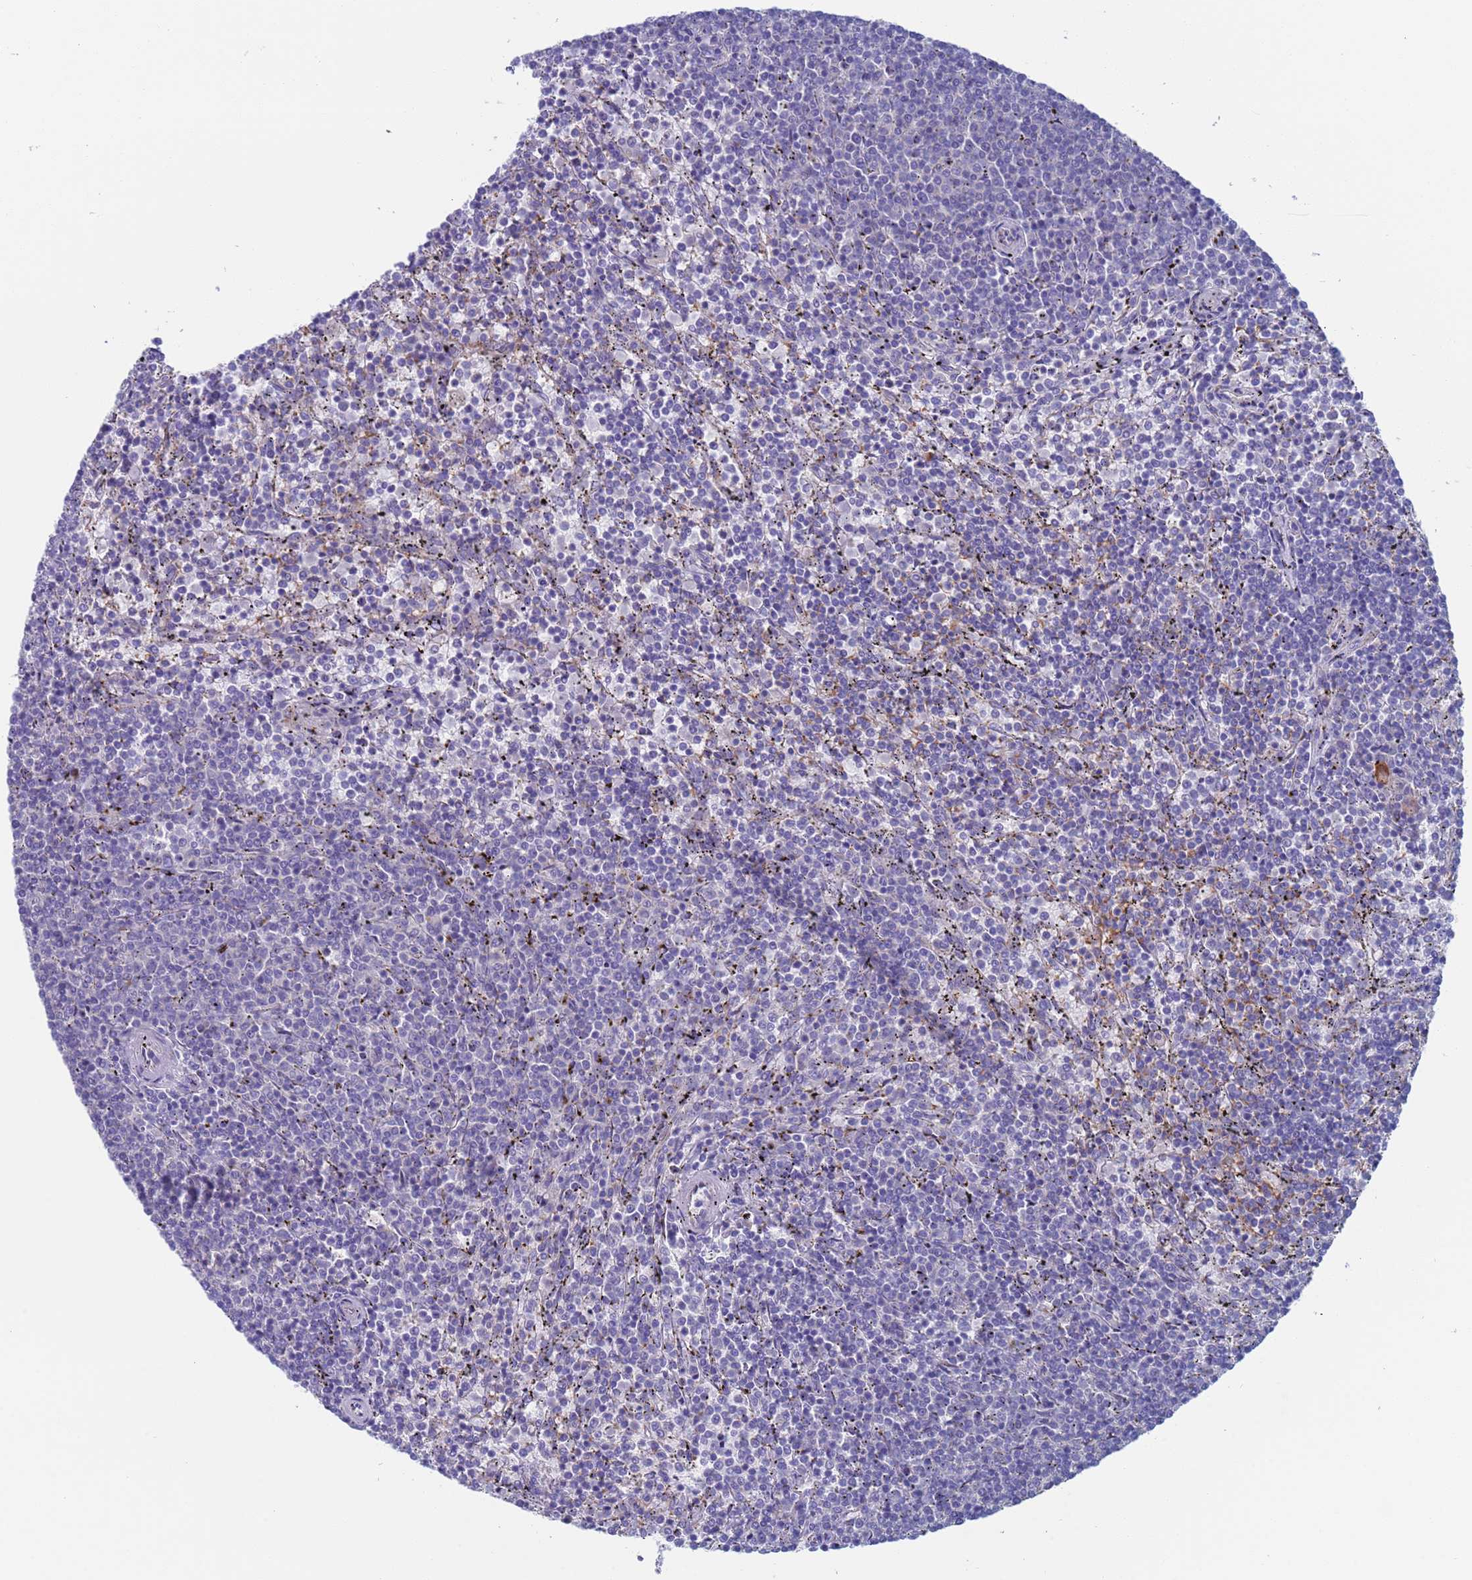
{"staining": {"intensity": "negative", "quantity": "none", "location": "none"}, "tissue": "lymphoma", "cell_type": "Tumor cells", "image_type": "cancer", "snomed": [{"axis": "morphology", "description": "Malignant lymphoma, non-Hodgkin's type, Low grade"}, {"axis": "topography", "description": "Spleen"}], "caption": "Immunohistochemical staining of human low-grade malignant lymphoma, non-Hodgkin's type demonstrates no significant expression in tumor cells.", "gene": "PET117", "patient": {"sex": "female", "age": 50}}